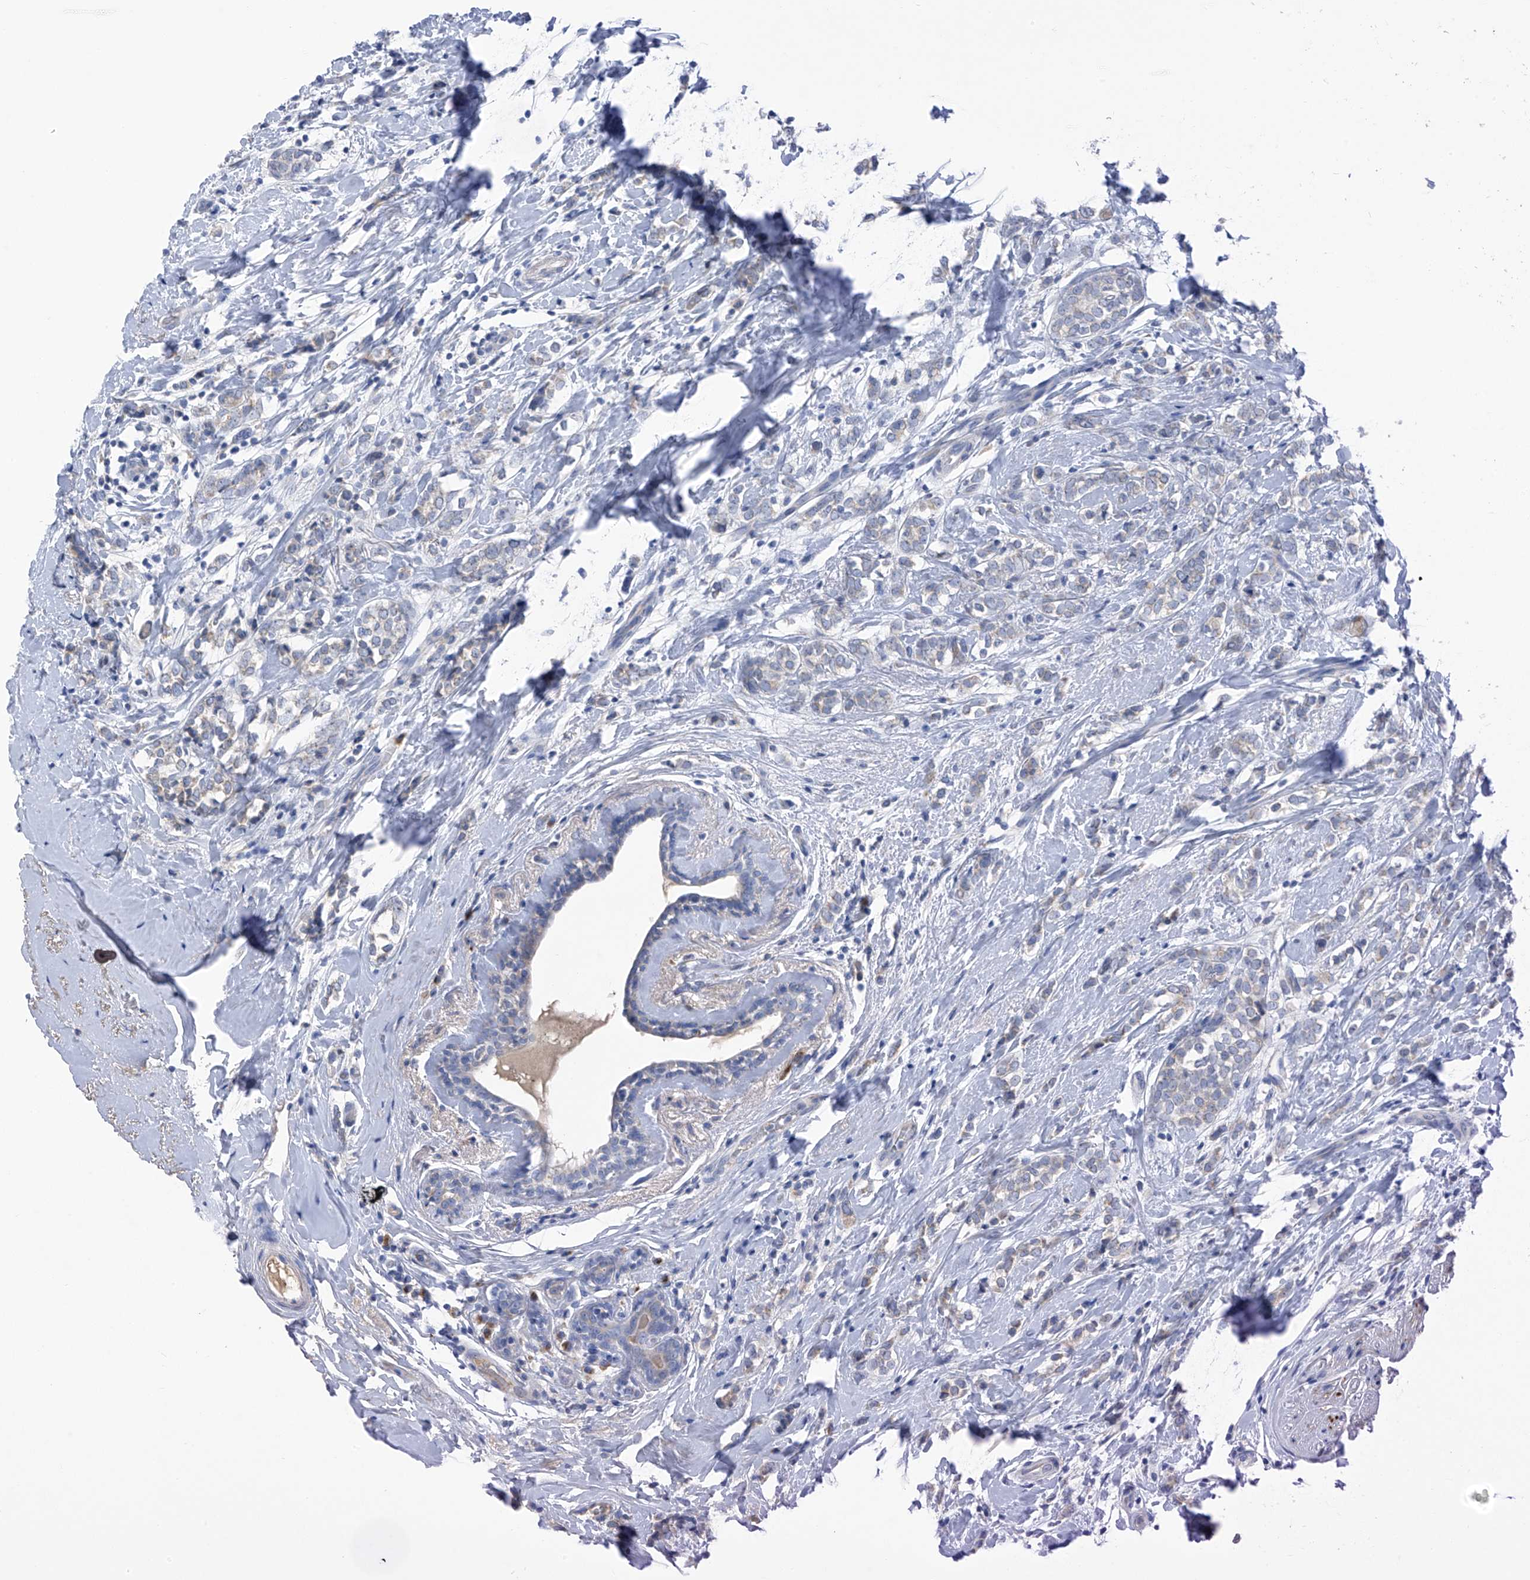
{"staining": {"intensity": "negative", "quantity": "none", "location": "none"}, "tissue": "breast cancer", "cell_type": "Tumor cells", "image_type": "cancer", "snomed": [{"axis": "morphology", "description": "Normal tissue, NOS"}, {"axis": "morphology", "description": "Lobular carcinoma"}, {"axis": "topography", "description": "Breast"}], "caption": "The histopathology image shows no staining of tumor cells in breast cancer (lobular carcinoma).", "gene": "SLCO4A1", "patient": {"sex": "female", "age": 47}}